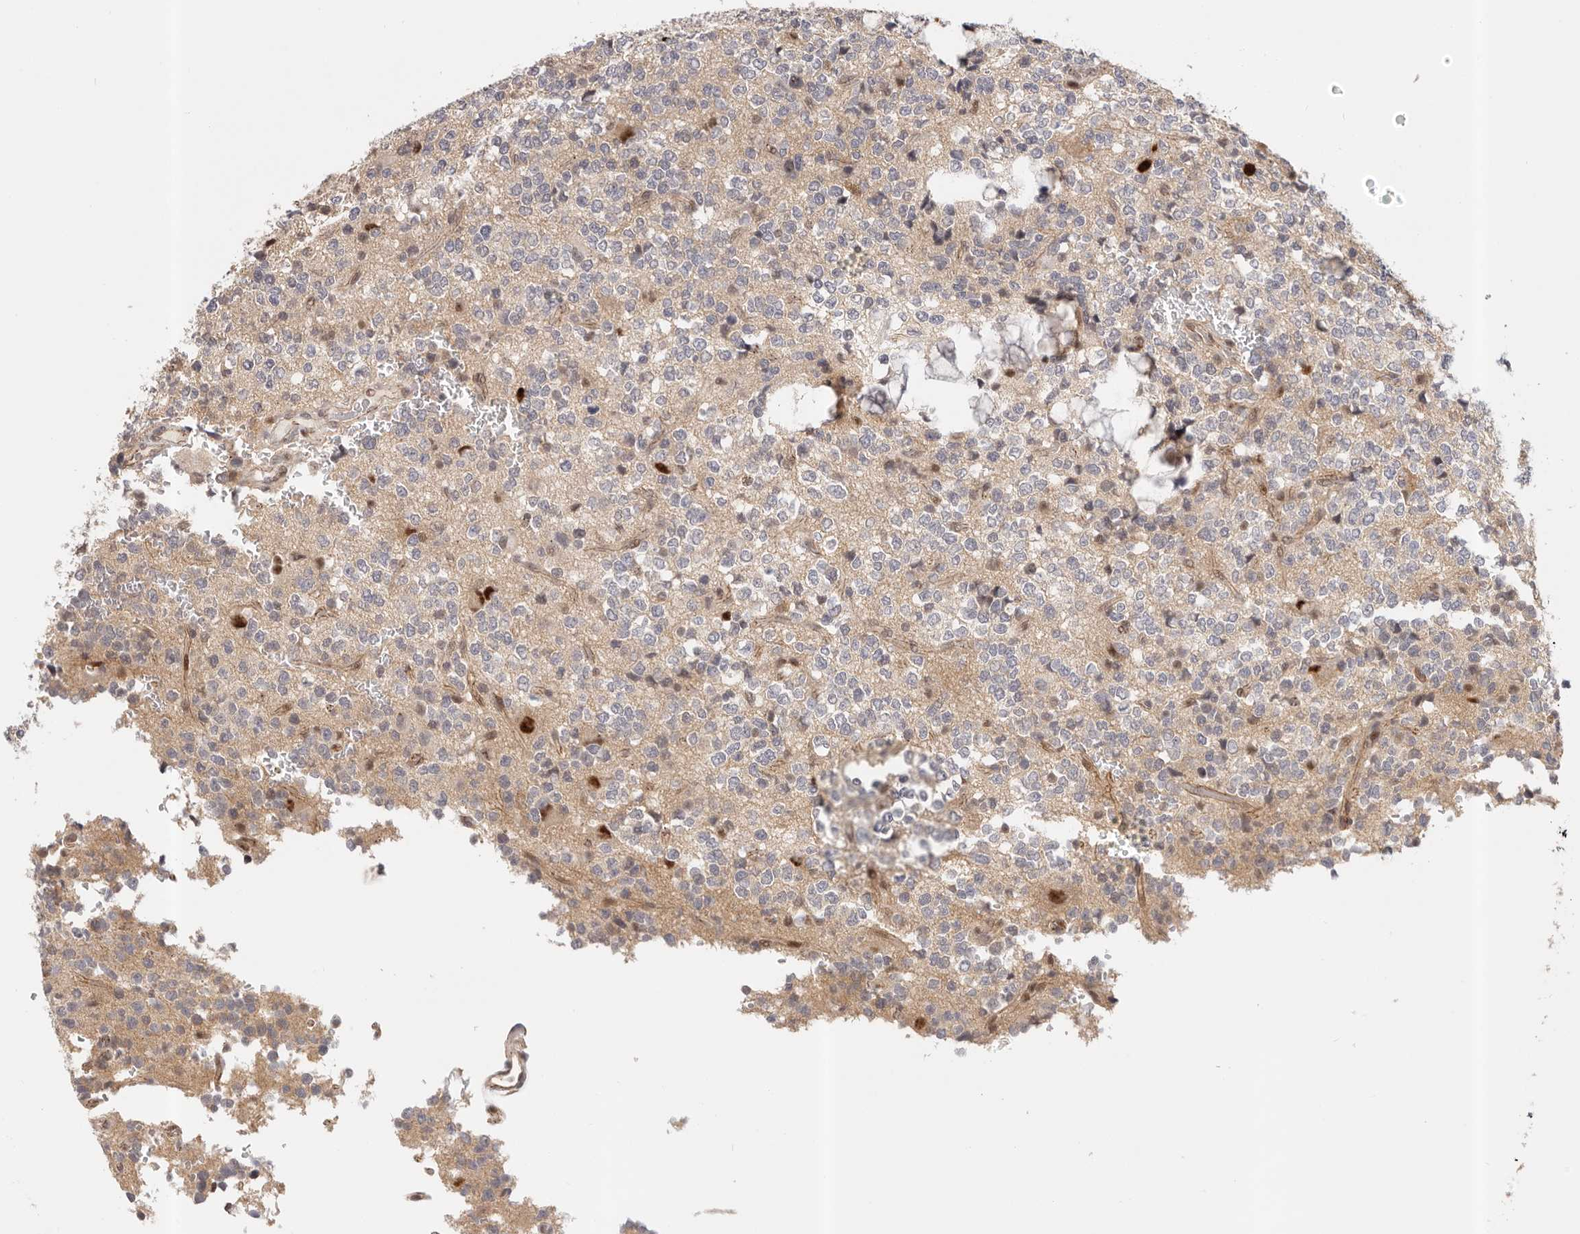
{"staining": {"intensity": "weak", "quantity": "<25%", "location": "cytoplasmic/membranous"}, "tissue": "glioma", "cell_type": "Tumor cells", "image_type": "cancer", "snomed": [{"axis": "morphology", "description": "Glioma, malignant, High grade"}, {"axis": "topography", "description": "Brain"}], "caption": "Immunohistochemistry (IHC) of malignant high-grade glioma exhibits no positivity in tumor cells.", "gene": "AFDN", "patient": {"sex": "female", "age": 62}}